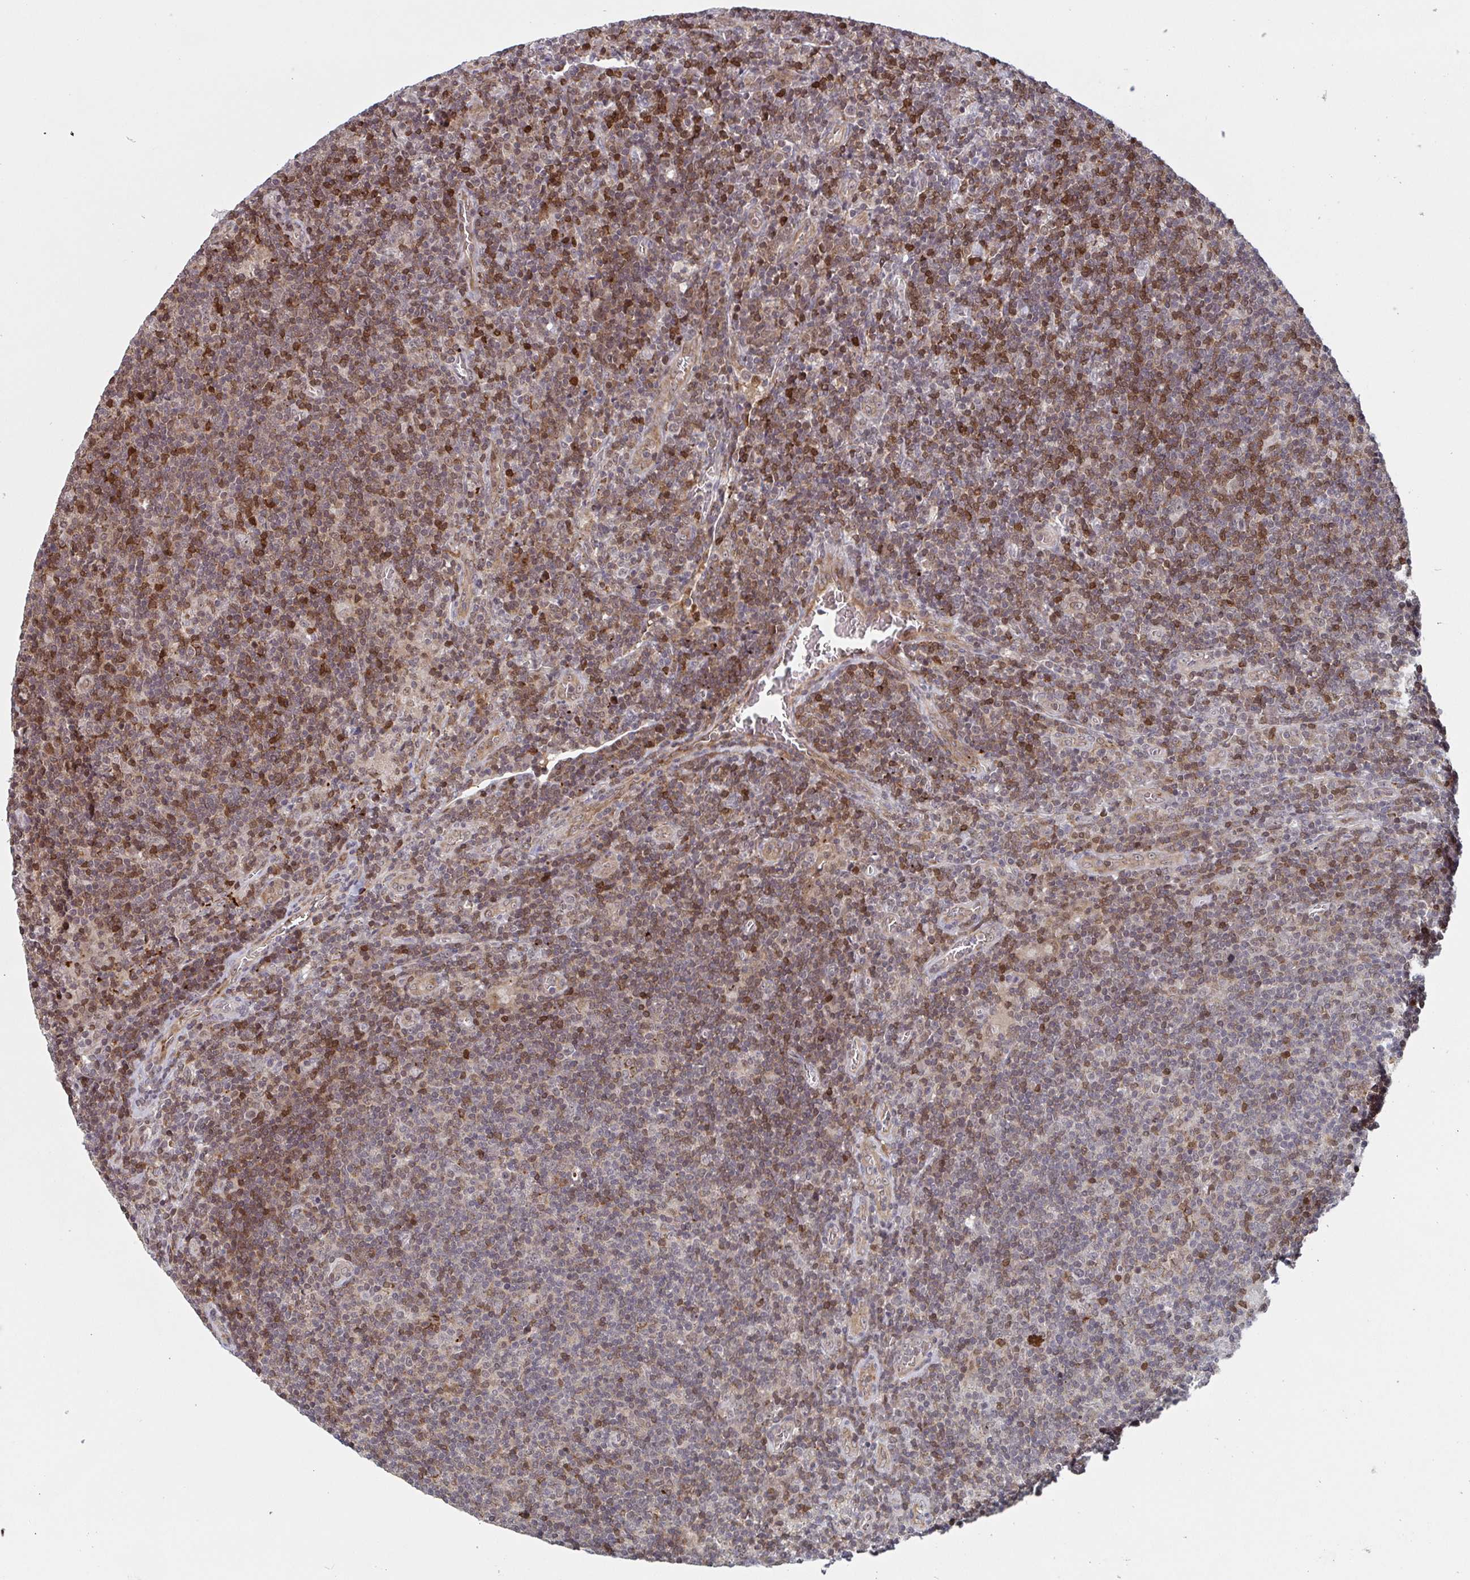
{"staining": {"intensity": "negative", "quantity": "none", "location": "none"}, "tissue": "lymphoma", "cell_type": "Tumor cells", "image_type": "cancer", "snomed": [{"axis": "morphology", "description": "Hodgkin's disease, NOS"}, {"axis": "topography", "description": "Lymph node"}], "caption": "Tumor cells show no significant protein staining in Hodgkin's disease.", "gene": "NLRP13", "patient": {"sex": "male", "age": 40}}